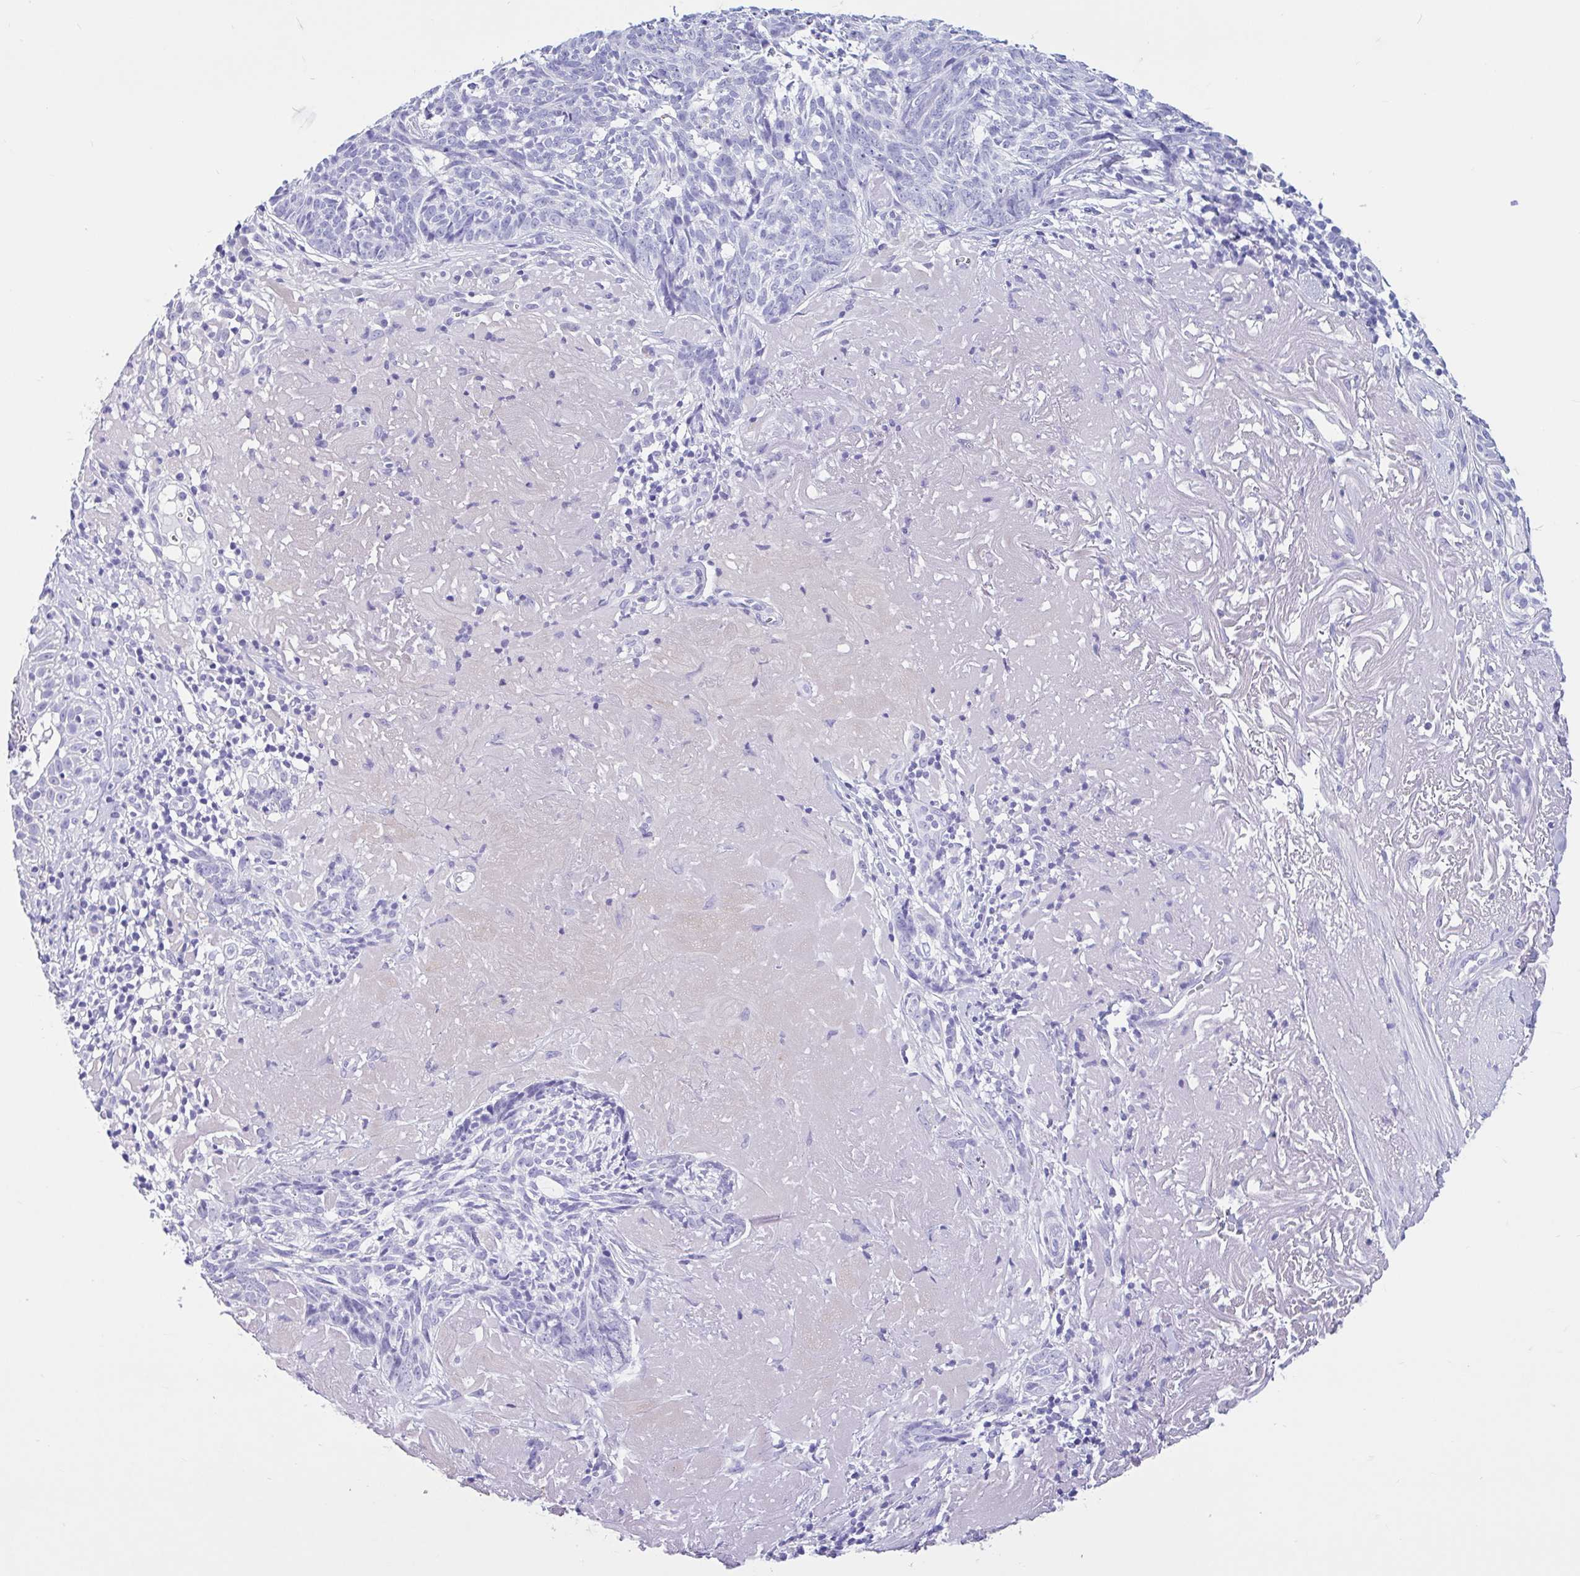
{"staining": {"intensity": "negative", "quantity": "none", "location": "none"}, "tissue": "skin cancer", "cell_type": "Tumor cells", "image_type": "cancer", "snomed": [{"axis": "morphology", "description": "Basal cell carcinoma"}, {"axis": "topography", "description": "Skin"}, {"axis": "topography", "description": "Skin of face"}], "caption": "Tumor cells are negative for brown protein staining in skin basal cell carcinoma.", "gene": "OR4N4", "patient": {"sex": "female", "age": 95}}